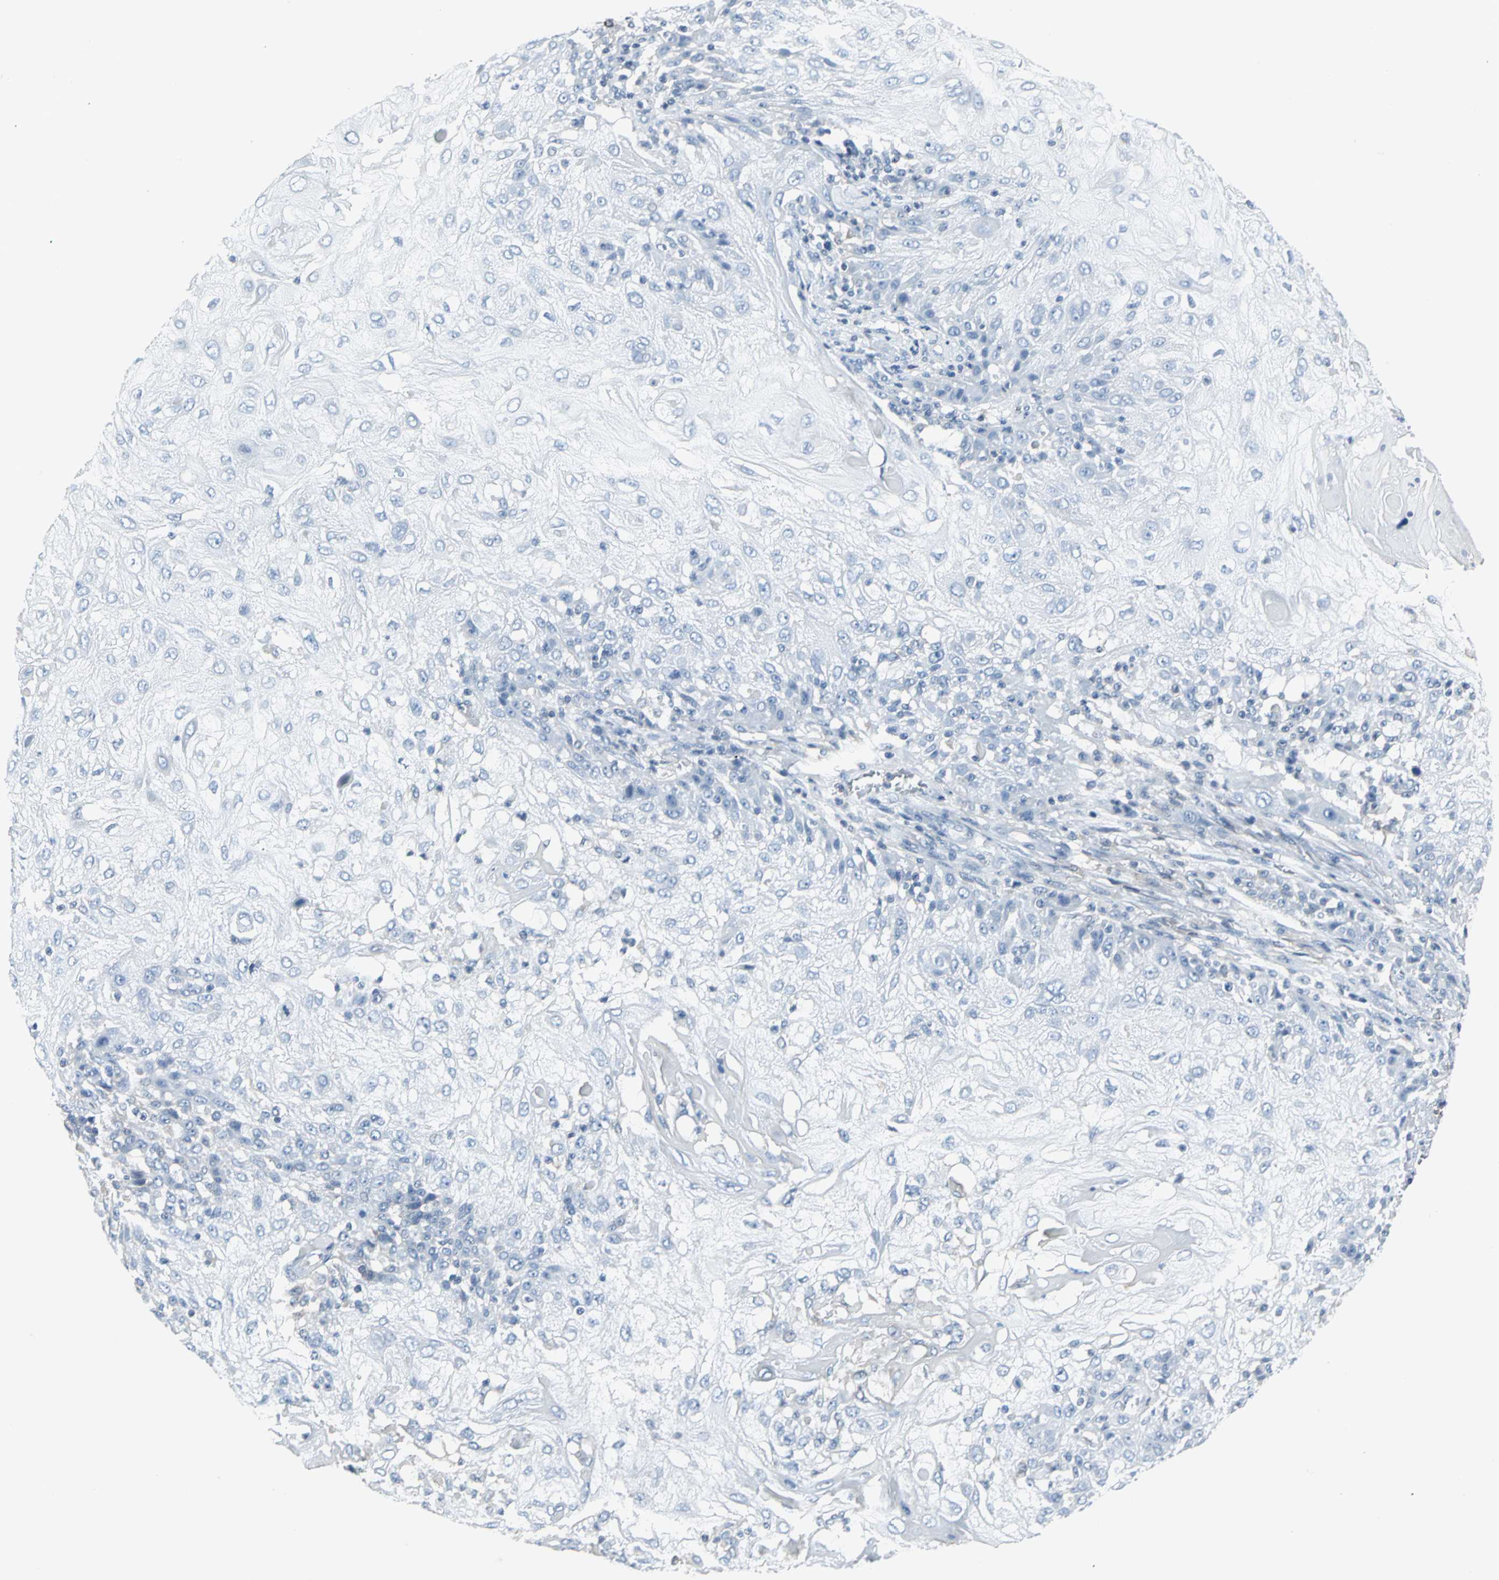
{"staining": {"intensity": "negative", "quantity": "none", "location": "none"}, "tissue": "skin cancer", "cell_type": "Tumor cells", "image_type": "cancer", "snomed": [{"axis": "morphology", "description": "Normal tissue, NOS"}, {"axis": "morphology", "description": "Squamous cell carcinoma, NOS"}, {"axis": "topography", "description": "Skin"}], "caption": "IHC photomicrograph of neoplastic tissue: human squamous cell carcinoma (skin) stained with DAB shows no significant protein staining in tumor cells. (DAB IHC visualized using brightfield microscopy, high magnification).", "gene": "IQGAP2", "patient": {"sex": "female", "age": 83}}